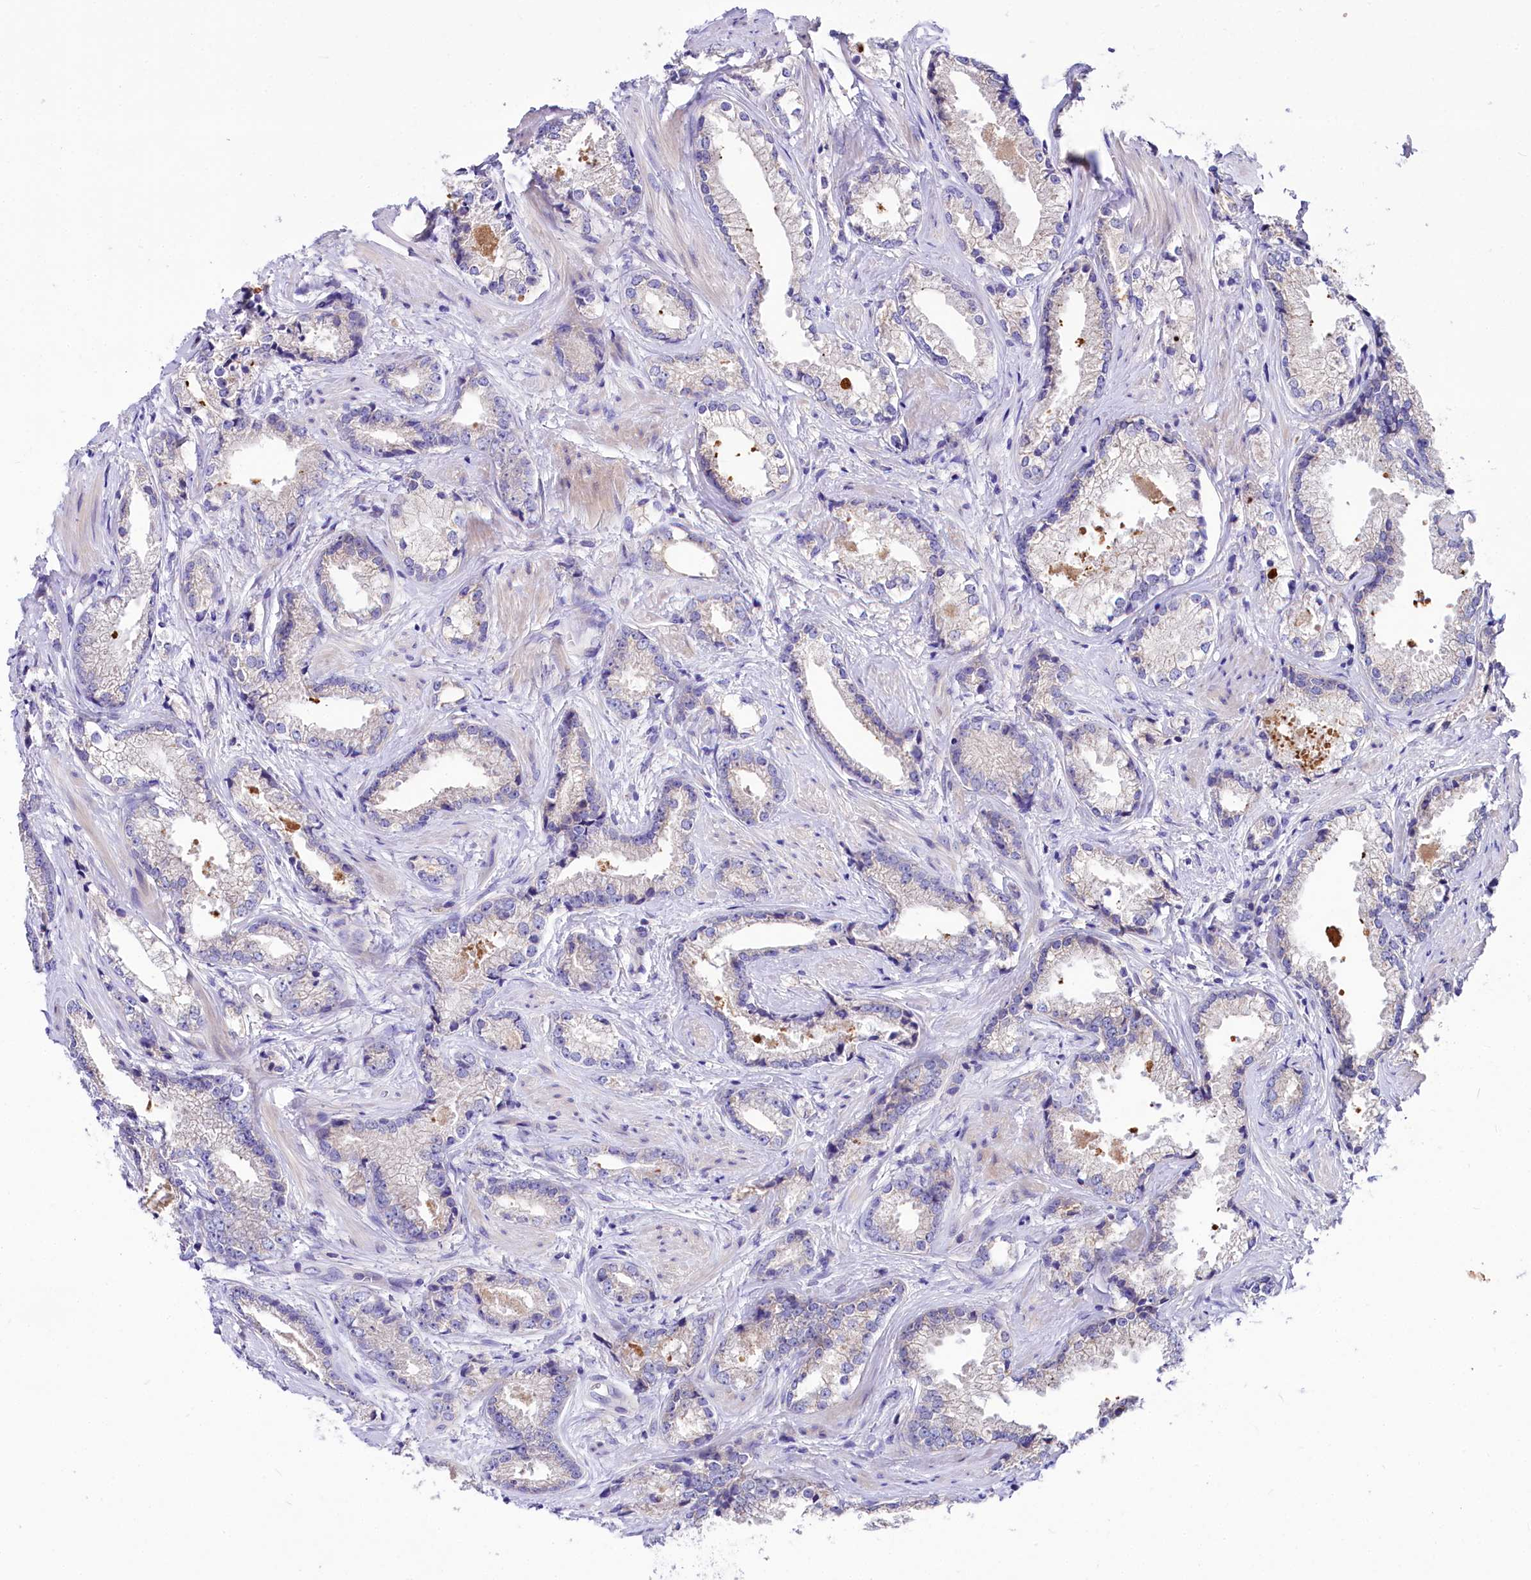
{"staining": {"intensity": "negative", "quantity": "none", "location": "none"}, "tissue": "prostate cancer", "cell_type": "Tumor cells", "image_type": "cancer", "snomed": [{"axis": "morphology", "description": "Adenocarcinoma, High grade"}, {"axis": "topography", "description": "Prostate"}], "caption": "This micrograph is of prostate adenocarcinoma (high-grade) stained with immunohistochemistry to label a protein in brown with the nuclei are counter-stained blue. There is no positivity in tumor cells. (DAB immunohistochemistry (IHC) with hematoxylin counter stain).", "gene": "ABHD5", "patient": {"sex": "male", "age": 66}}